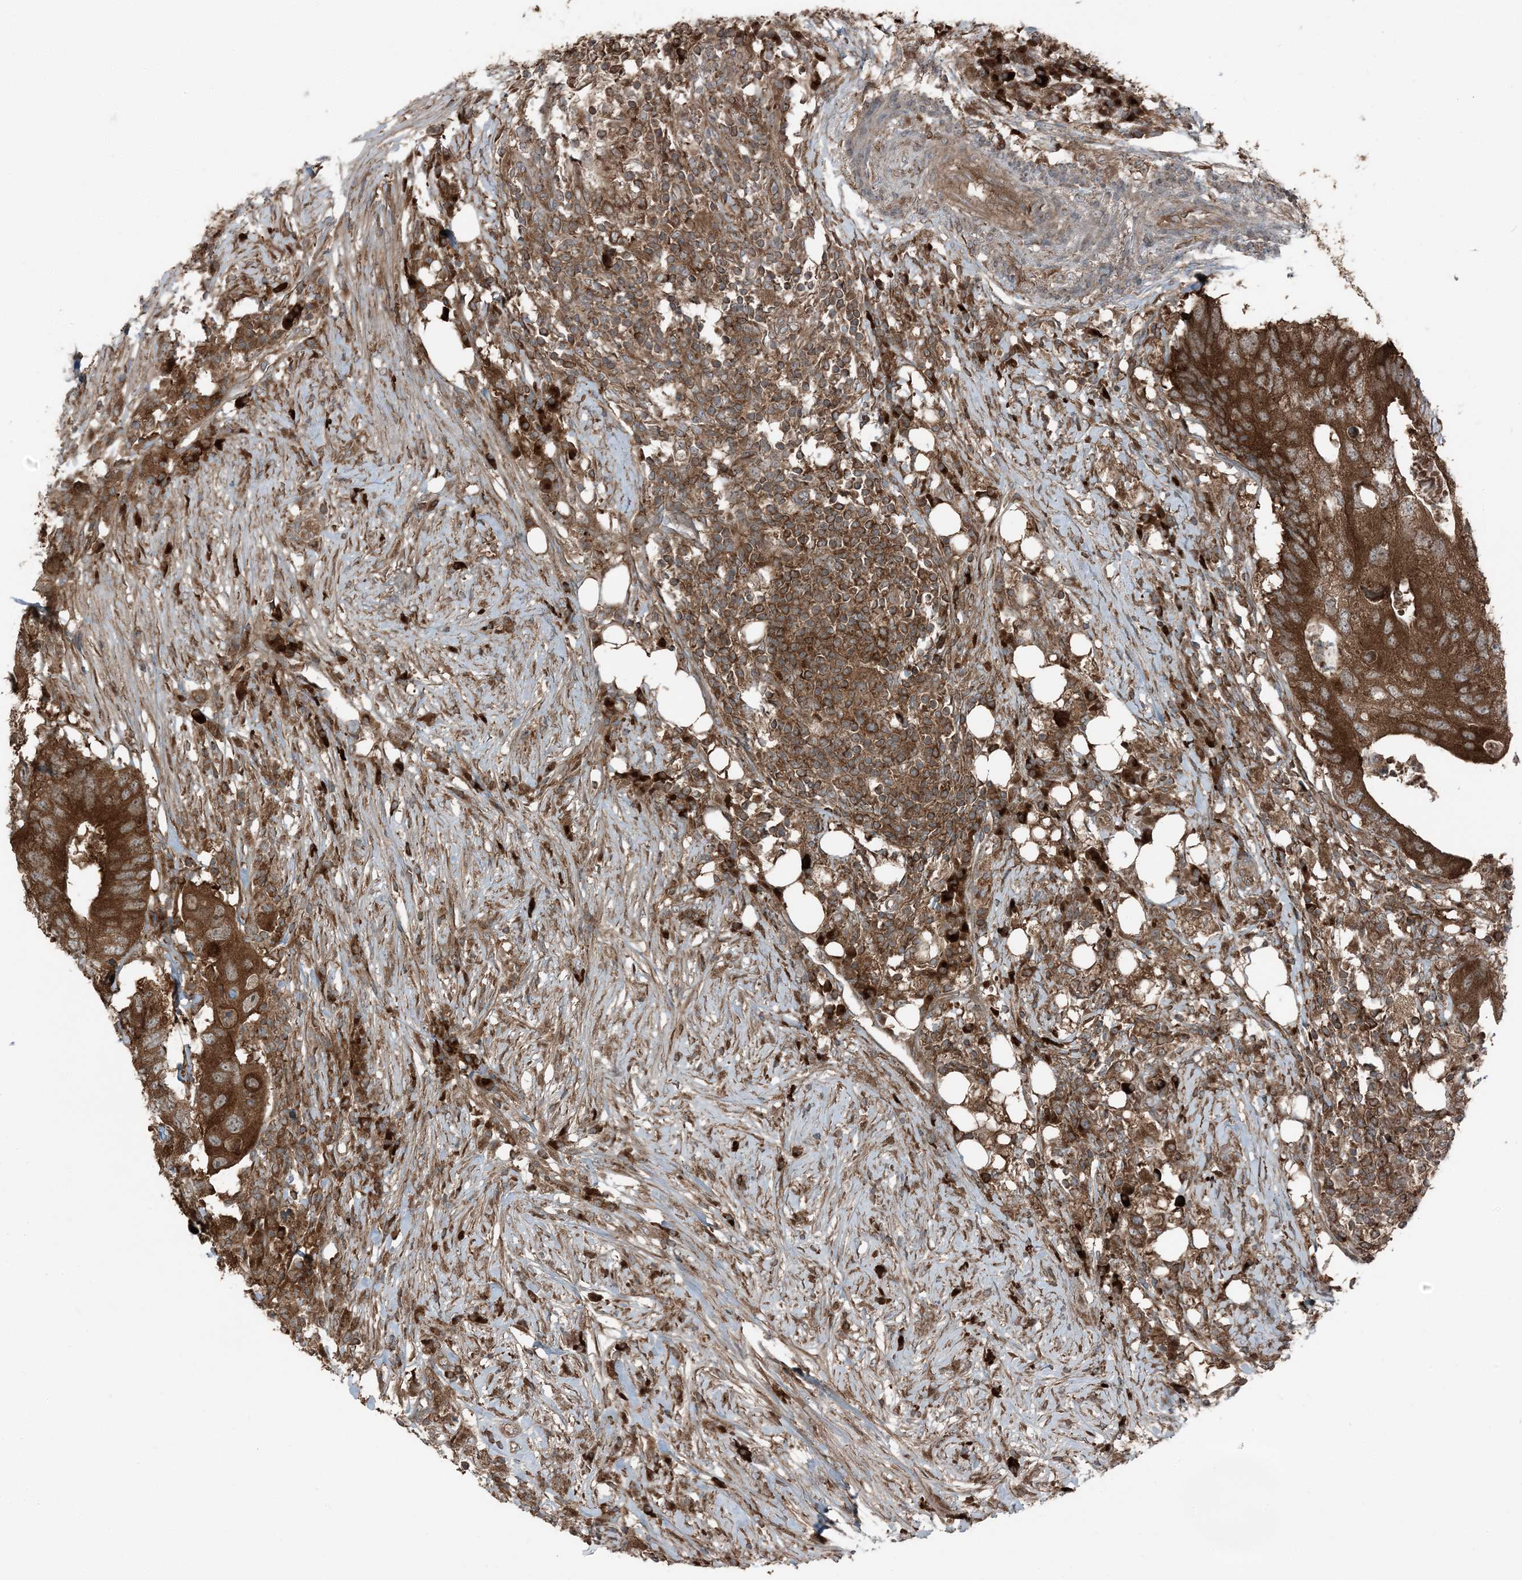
{"staining": {"intensity": "strong", "quantity": ">75%", "location": "cytoplasmic/membranous"}, "tissue": "colorectal cancer", "cell_type": "Tumor cells", "image_type": "cancer", "snomed": [{"axis": "morphology", "description": "Adenocarcinoma, NOS"}, {"axis": "topography", "description": "Colon"}], "caption": "Colorectal cancer (adenocarcinoma) stained with a protein marker displays strong staining in tumor cells.", "gene": "RAB3GAP1", "patient": {"sex": "male", "age": 71}}